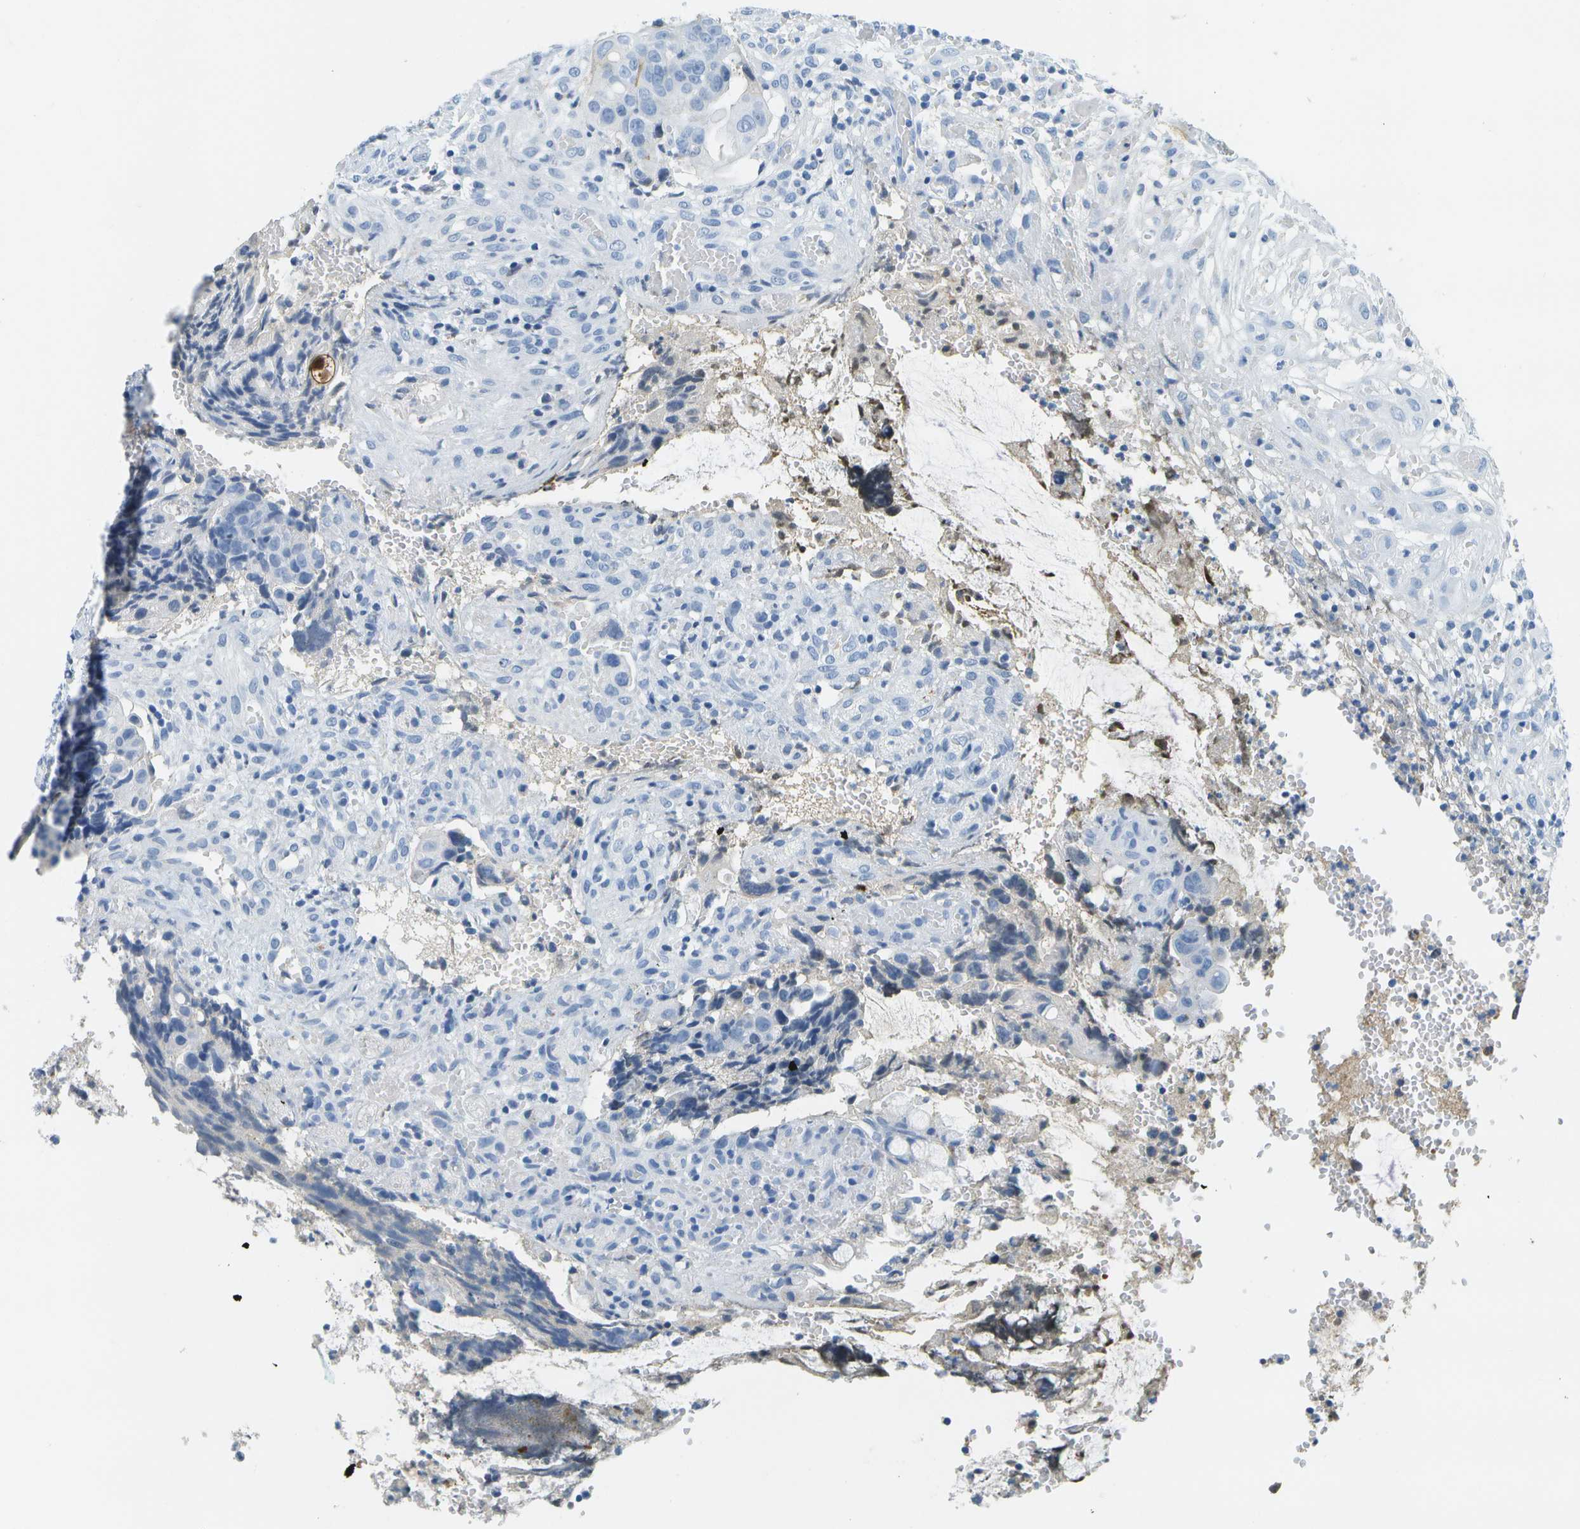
{"staining": {"intensity": "negative", "quantity": "none", "location": "none"}, "tissue": "colorectal cancer", "cell_type": "Tumor cells", "image_type": "cancer", "snomed": [{"axis": "morphology", "description": "Adenocarcinoma, NOS"}, {"axis": "topography", "description": "Colon"}], "caption": "Human adenocarcinoma (colorectal) stained for a protein using IHC exhibits no positivity in tumor cells.", "gene": "SERPINA1", "patient": {"sex": "female", "age": 57}}